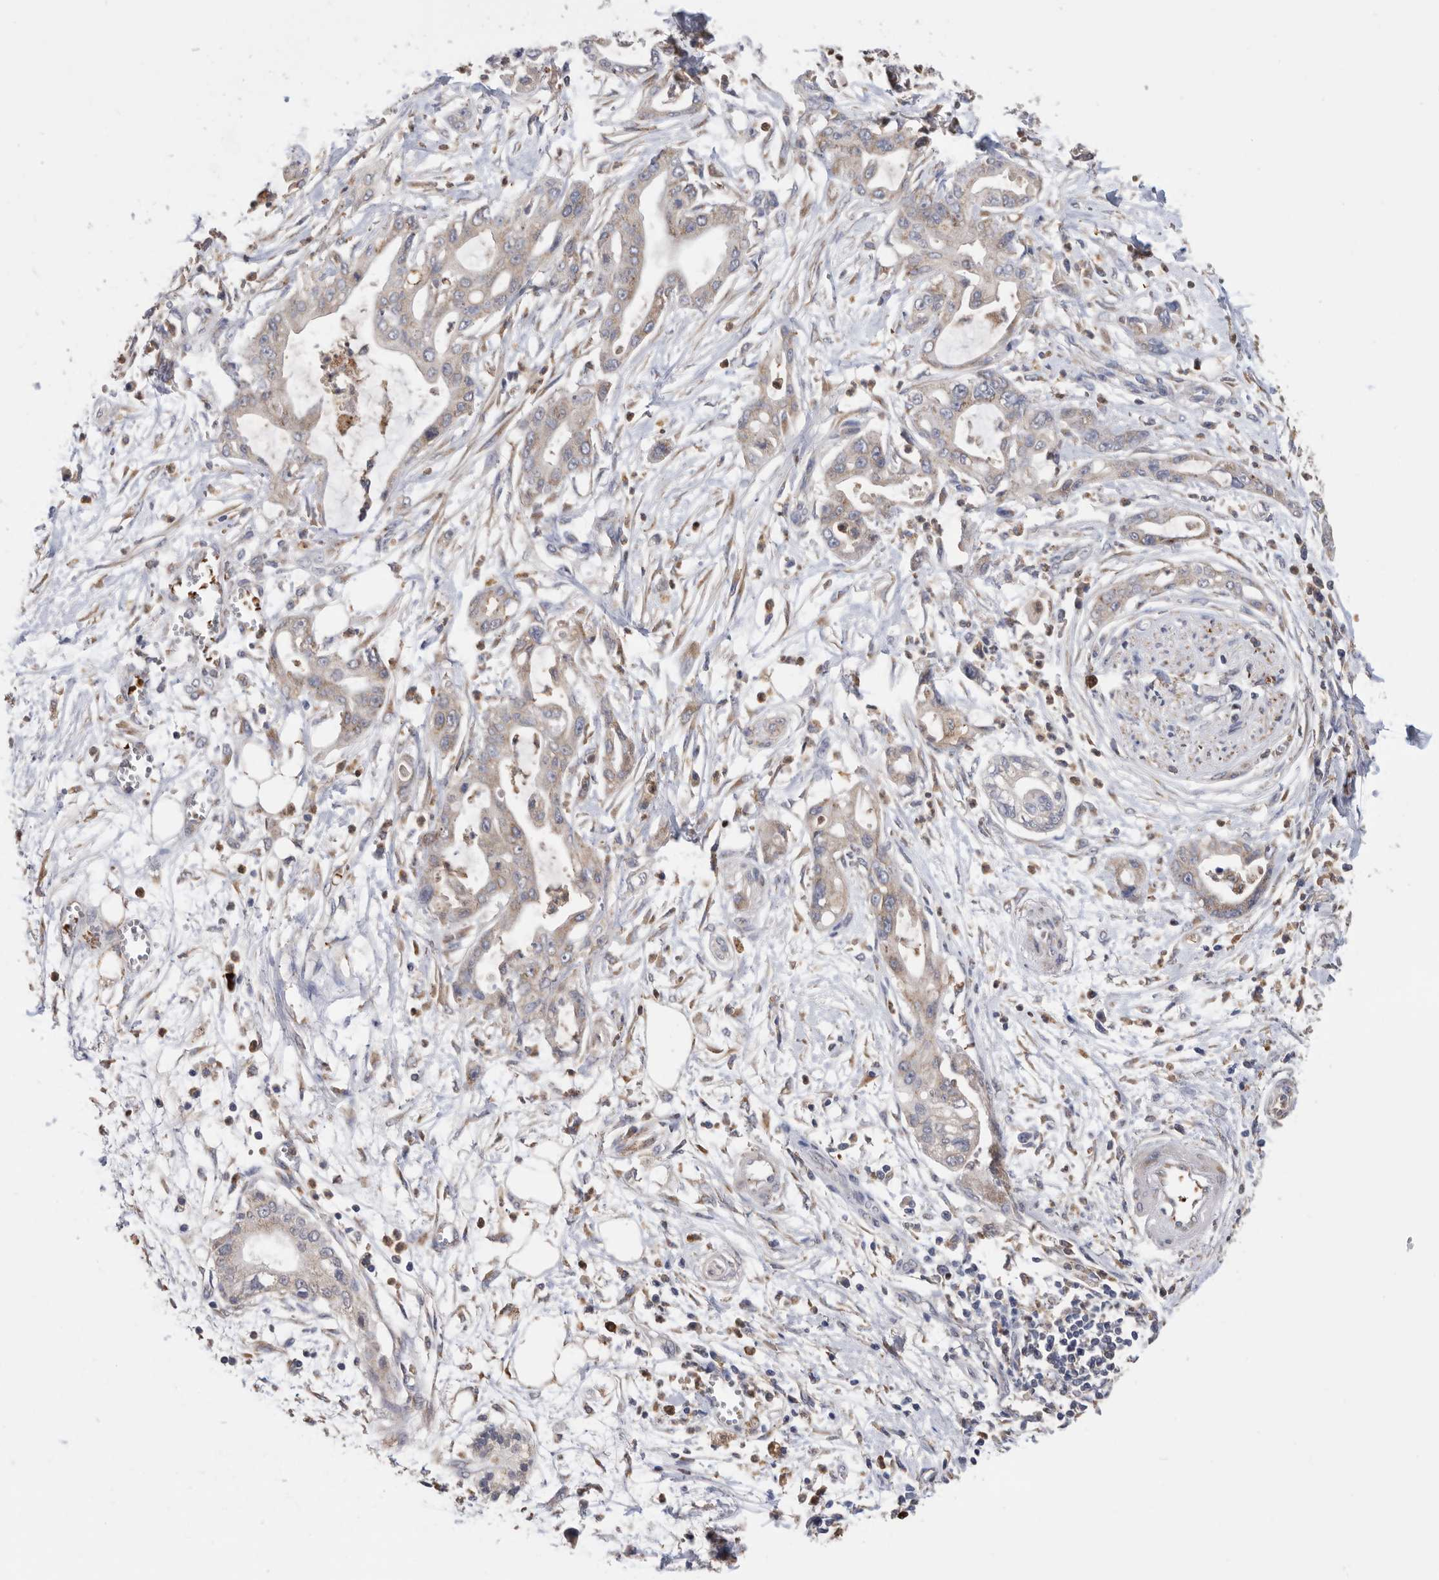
{"staining": {"intensity": "weak", "quantity": "25%-75%", "location": "cytoplasmic/membranous"}, "tissue": "pancreatic cancer", "cell_type": "Tumor cells", "image_type": "cancer", "snomed": [{"axis": "morphology", "description": "Adenocarcinoma, NOS"}, {"axis": "topography", "description": "Pancreas"}], "caption": "This is an image of IHC staining of pancreatic adenocarcinoma, which shows weak staining in the cytoplasmic/membranous of tumor cells.", "gene": "CRISPLD2", "patient": {"sex": "male", "age": 68}}